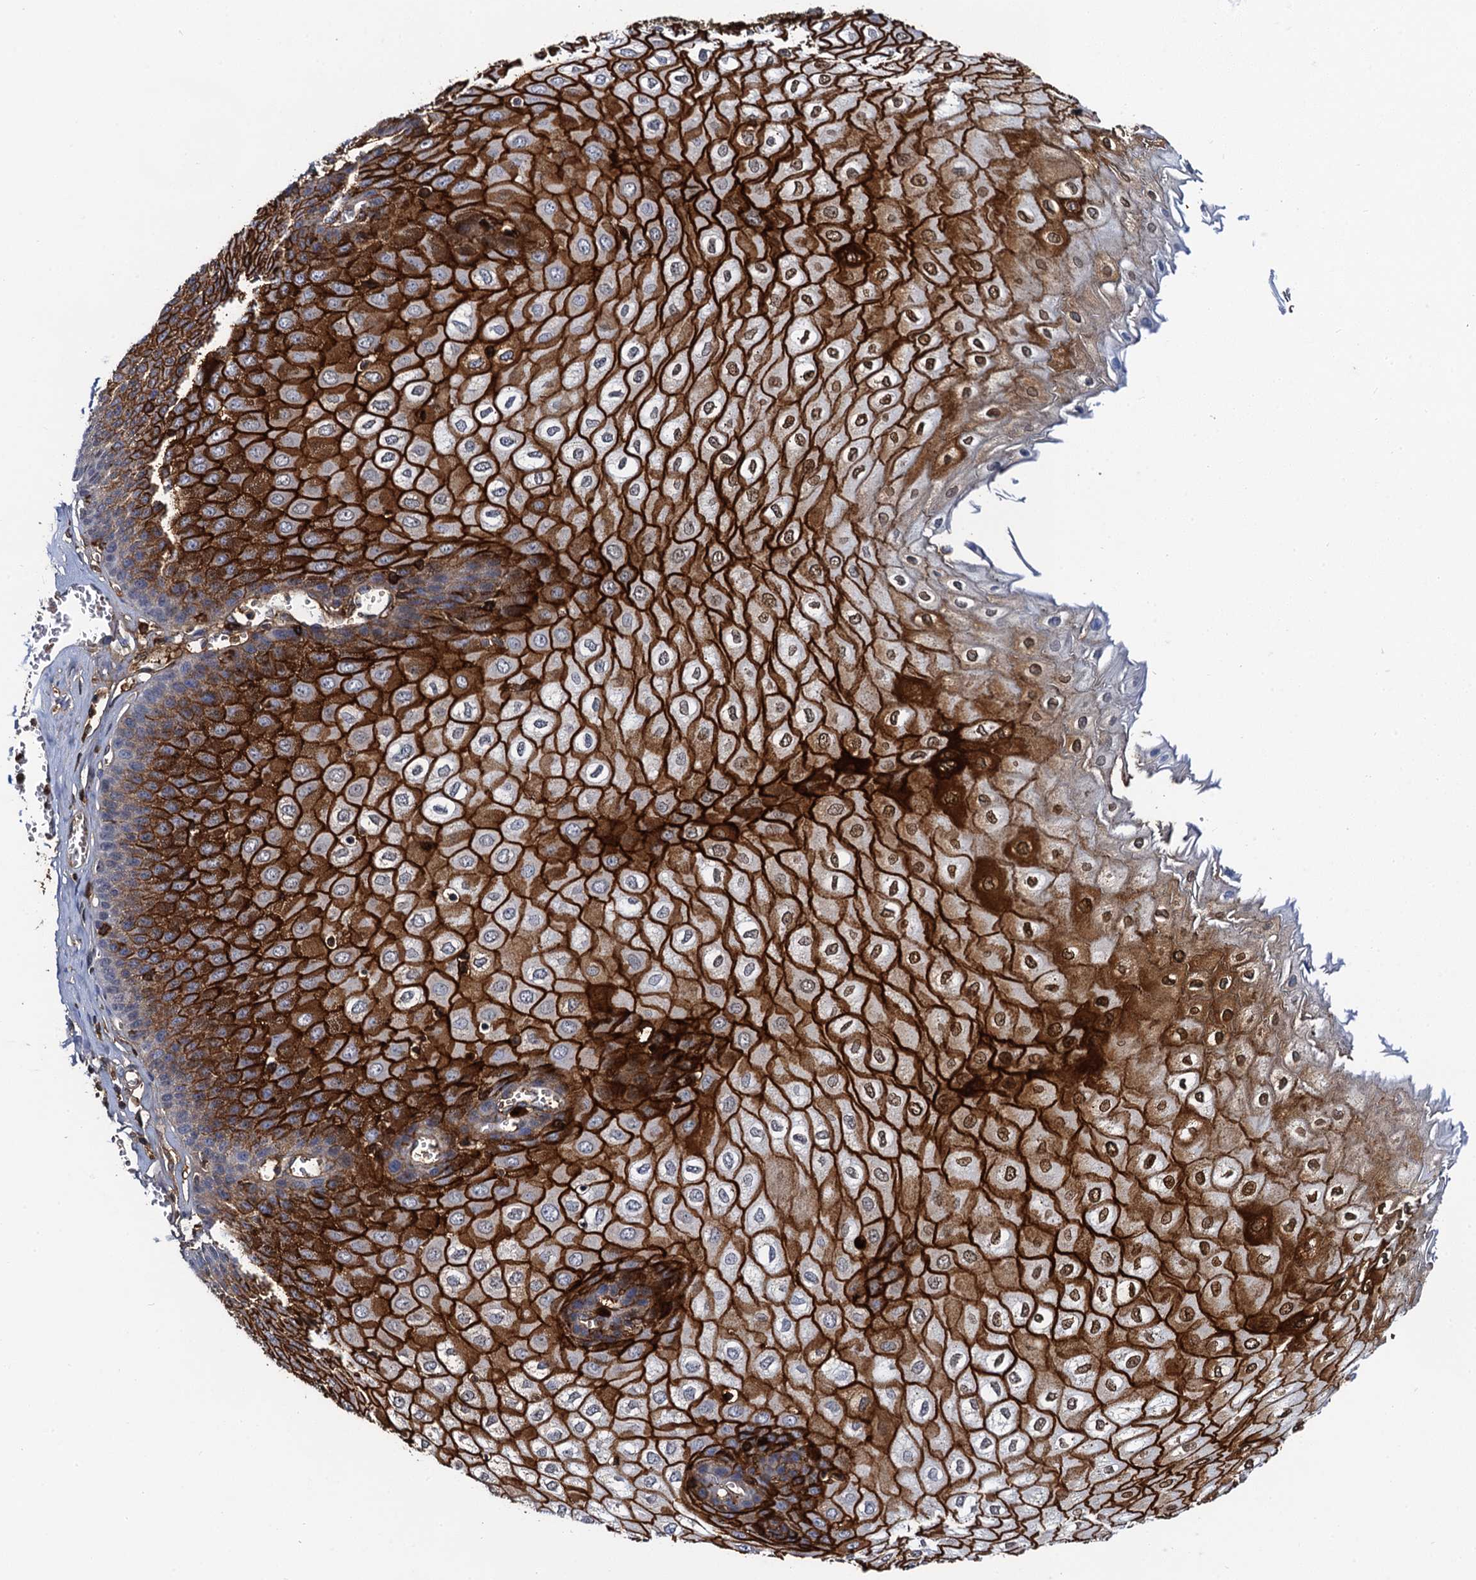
{"staining": {"intensity": "strong", "quantity": "25%-75%", "location": "cytoplasmic/membranous"}, "tissue": "esophagus", "cell_type": "Squamous epithelial cells", "image_type": "normal", "snomed": [{"axis": "morphology", "description": "Normal tissue, NOS"}, {"axis": "topography", "description": "Esophagus"}], "caption": "Squamous epithelial cells exhibit strong cytoplasmic/membranous staining in approximately 25%-75% of cells in normal esophagus.", "gene": "LYPD3", "patient": {"sex": "male", "age": 60}}